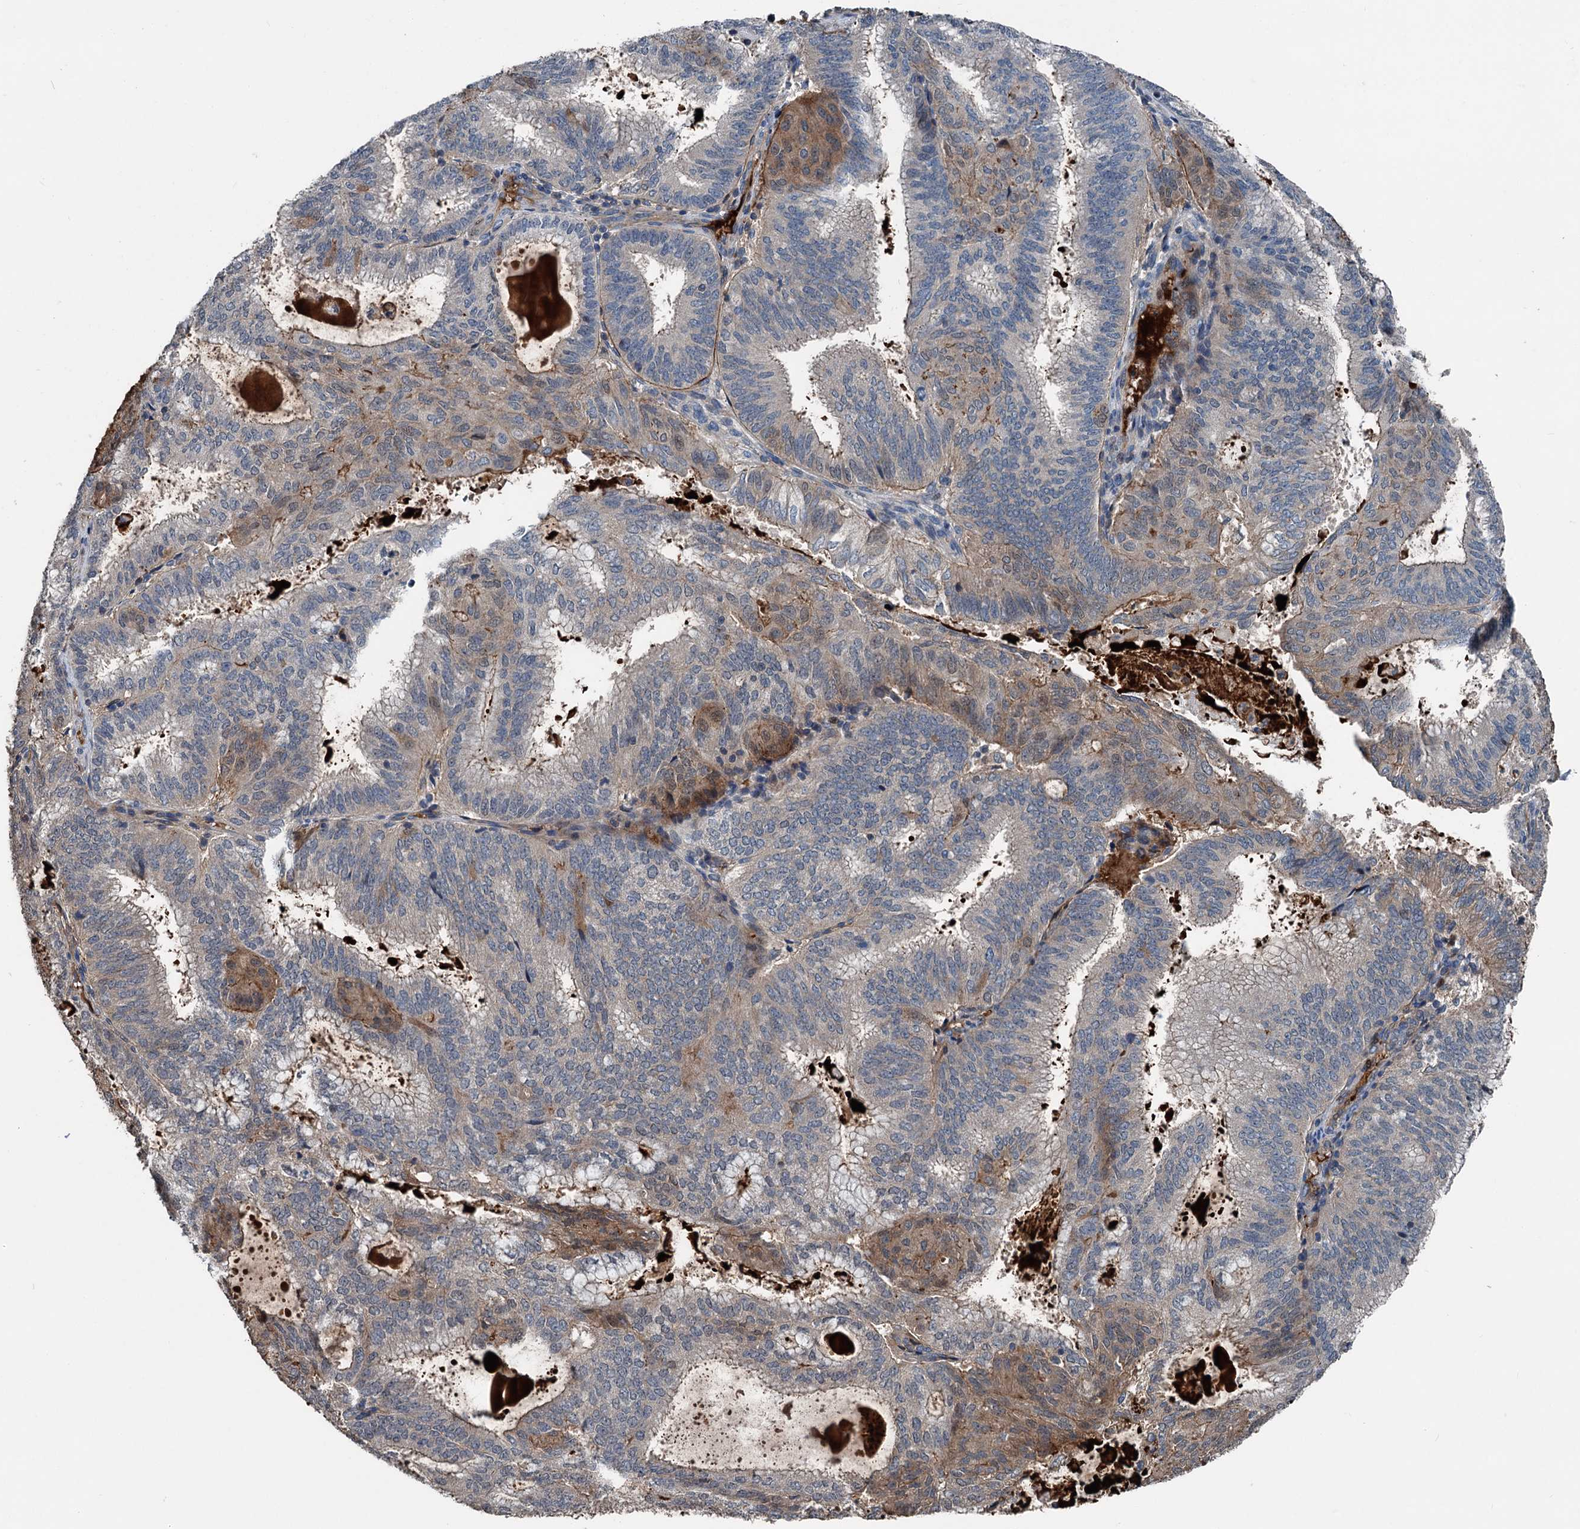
{"staining": {"intensity": "weak", "quantity": "<25%", "location": "cytoplasmic/membranous"}, "tissue": "endometrial cancer", "cell_type": "Tumor cells", "image_type": "cancer", "snomed": [{"axis": "morphology", "description": "Adenocarcinoma, NOS"}, {"axis": "topography", "description": "Endometrium"}], "caption": "High magnification brightfield microscopy of endometrial cancer (adenocarcinoma) stained with DAB (3,3'-diaminobenzidine) (brown) and counterstained with hematoxylin (blue): tumor cells show no significant staining. (DAB (3,3'-diaminobenzidine) IHC with hematoxylin counter stain).", "gene": "TEDC1", "patient": {"sex": "female", "age": 49}}